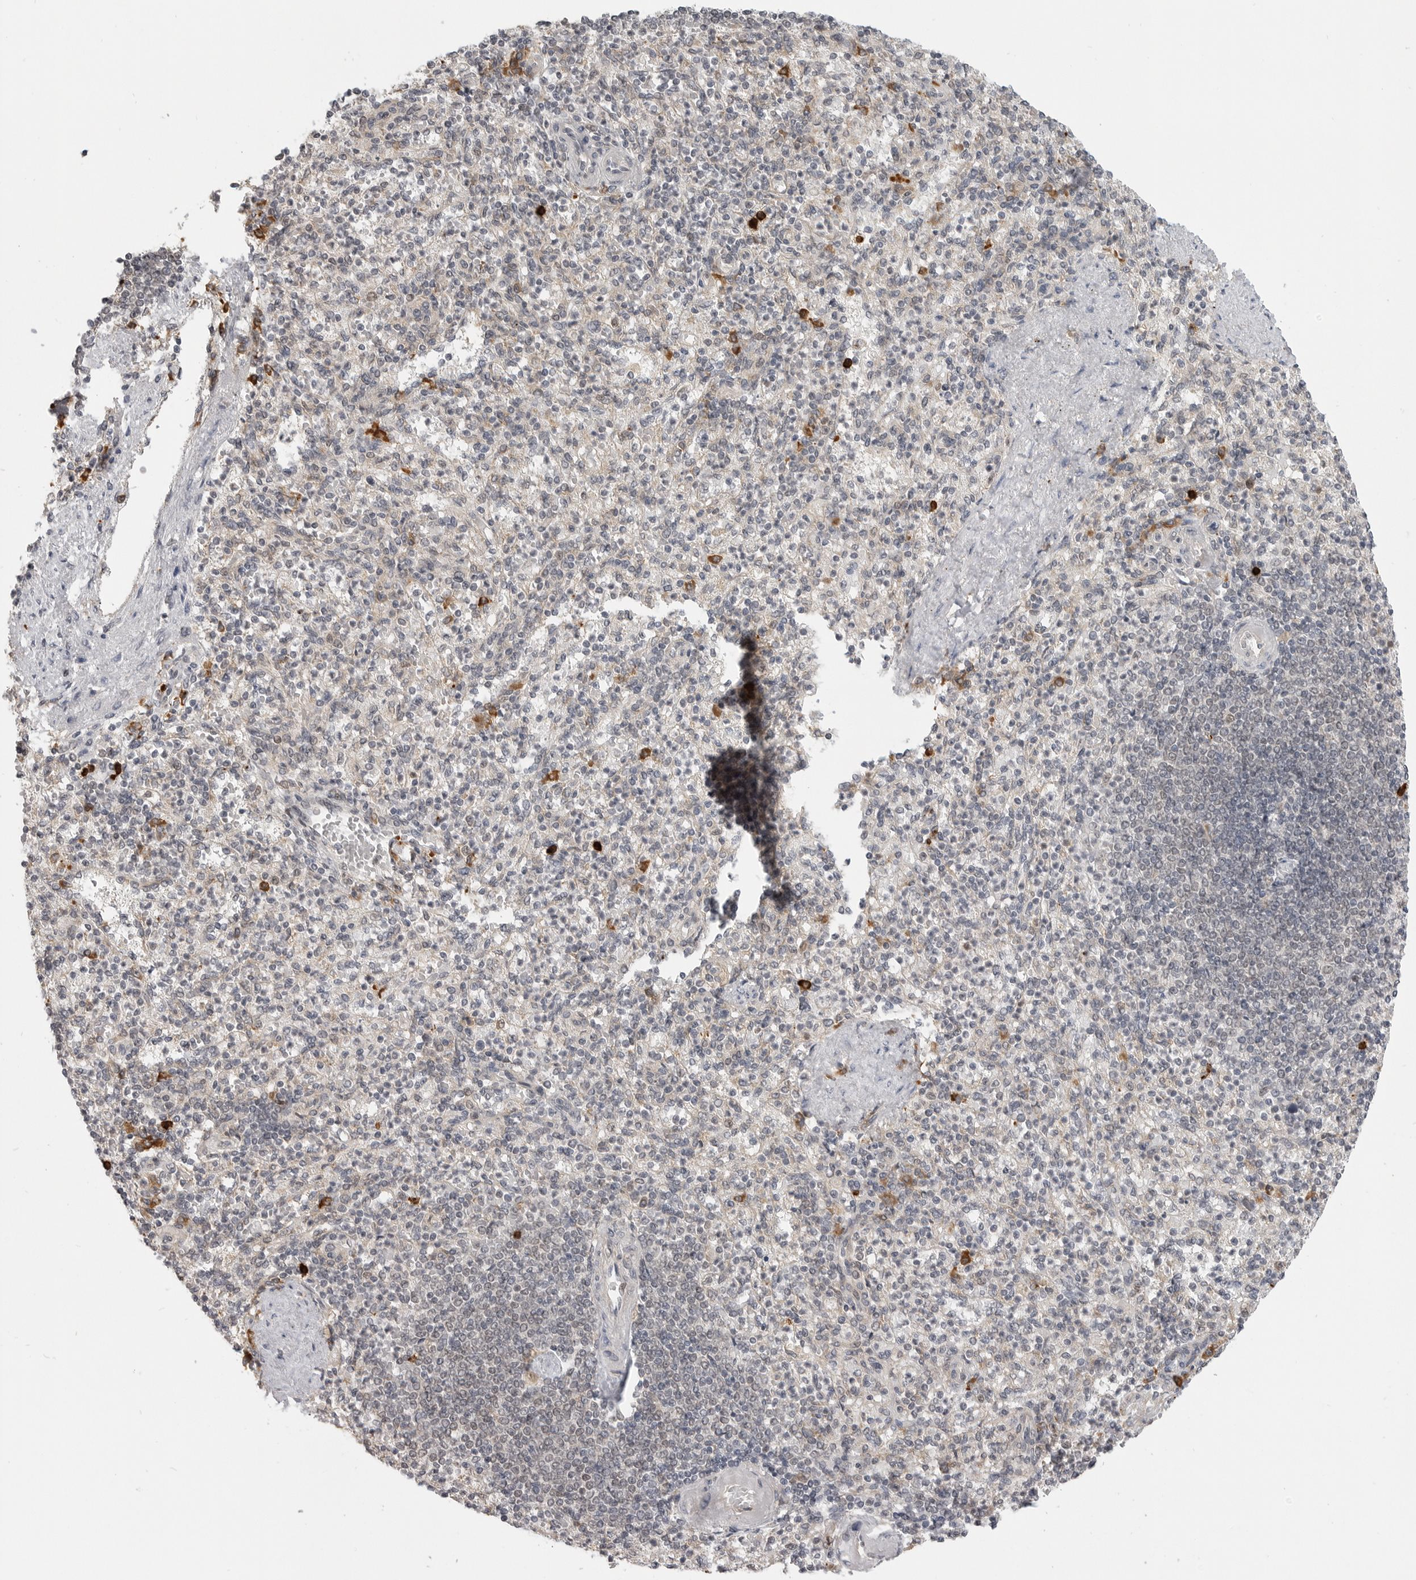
{"staining": {"intensity": "strong", "quantity": "<25%", "location": "cytoplasmic/membranous"}, "tissue": "spleen", "cell_type": "Cells in red pulp", "image_type": "normal", "snomed": [{"axis": "morphology", "description": "Normal tissue, NOS"}, {"axis": "topography", "description": "Spleen"}], "caption": "Immunohistochemistry histopathology image of benign human spleen stained for a protein (brown), which shows medium levels of strong cytoplasmic/membranous positivity in approximately <25% of cells in red pulp.", "gene": "CEP295NL", "patient": {"sex": "female", "age": 74}}